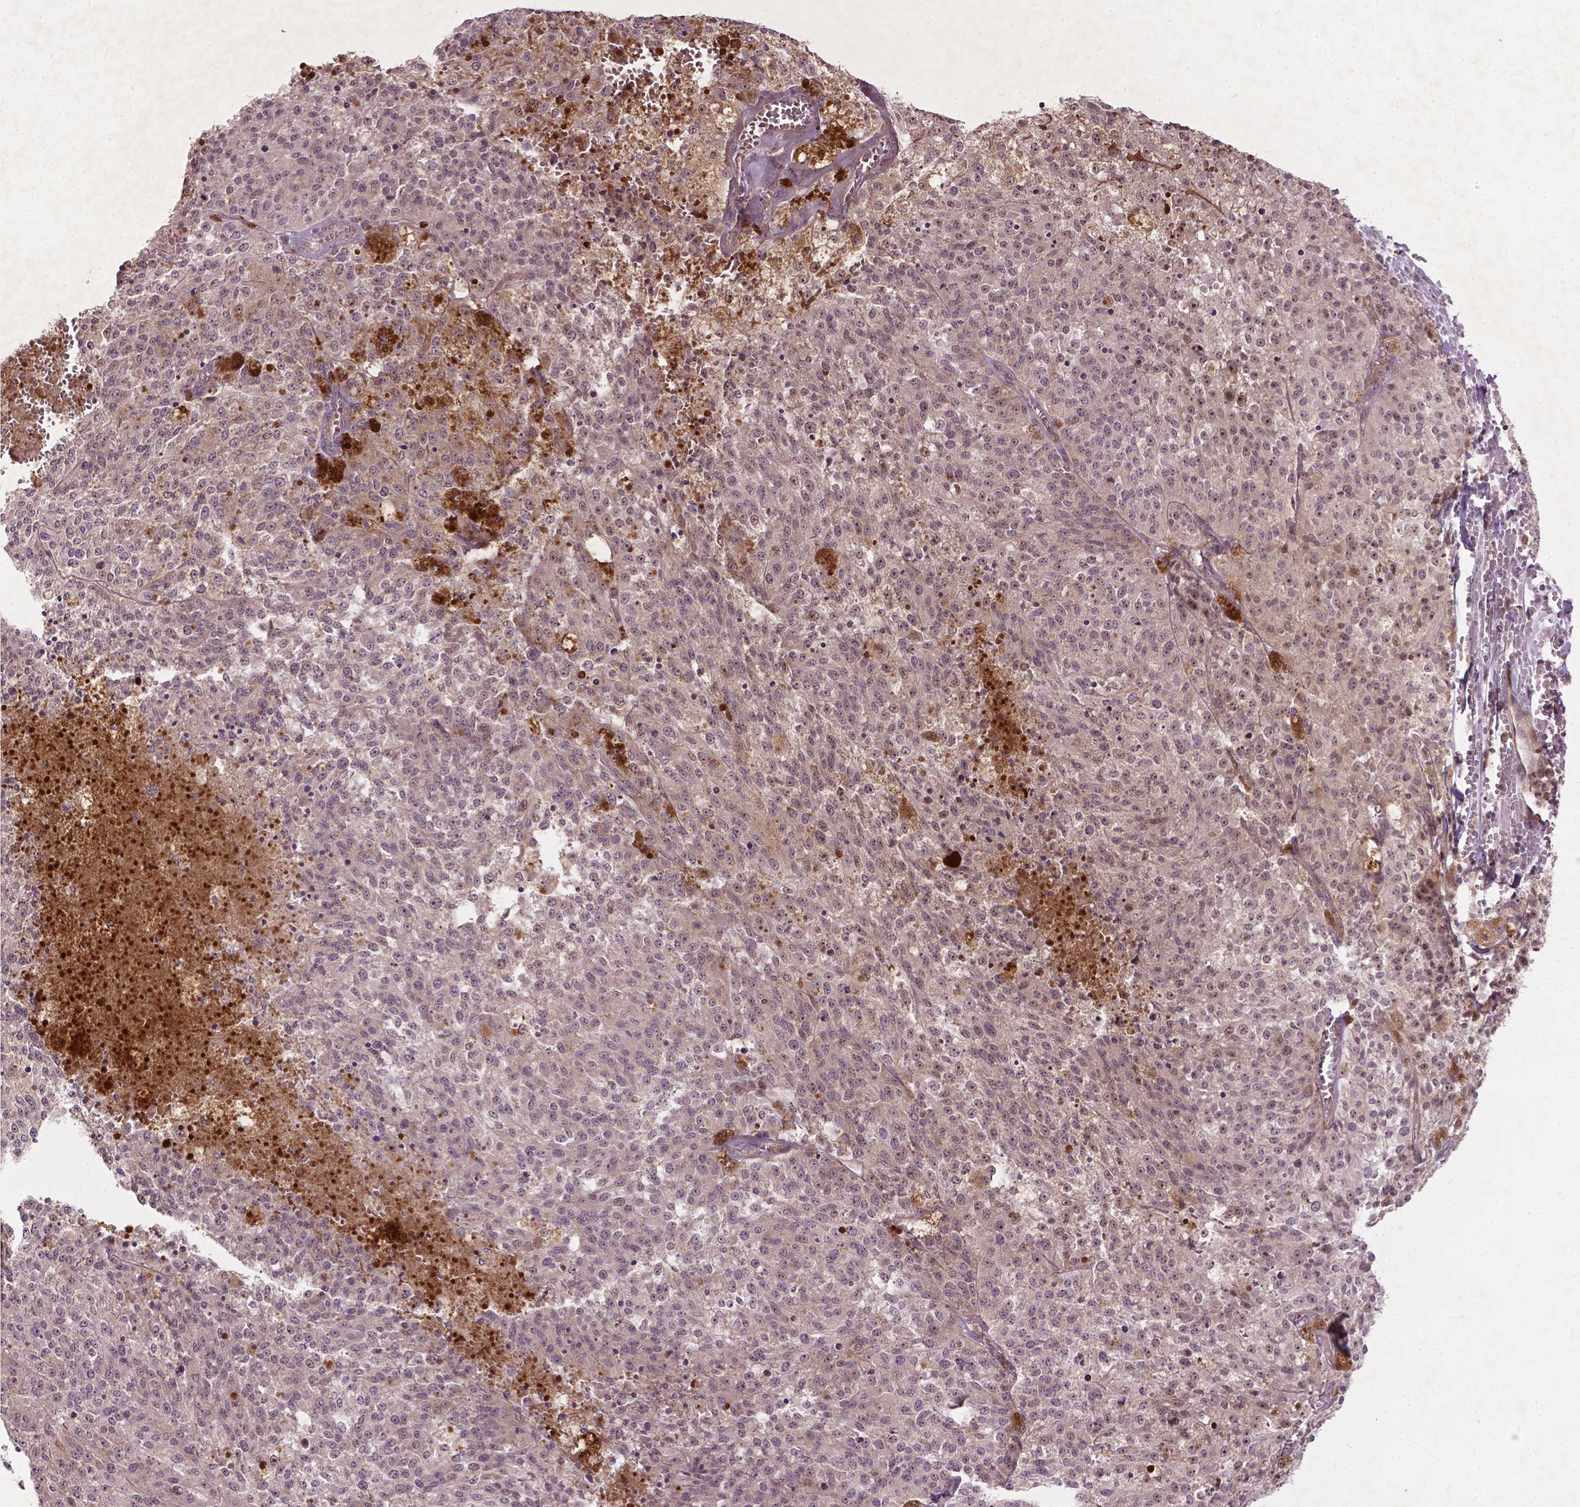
{"staining": {"intensity": "weak", "quantity": "25%-75%", "location": "nuclear"}, "tissue": "melanoma", "cell_type": "Tumor cells", "image_type": "cancer", "snomed": [{"axis": "morphology", "description": "Malignant melanoma, Metastatic site"}, {"axis": "topography", "description": "Lymph node"}], "caption": "Melanoma stained with immunohistochemistry (IHC) reveals weak nuclear positivity in about 25%-75% of tumor cells. The staining is performed using DAB (3,3'-diaminobenzidine) brown chromogen to label protein expression. The nuclei are counter-stained blue using hematoxylin.", "gene": "PARP3", "patient": {"sex": "female", "age": 64}}